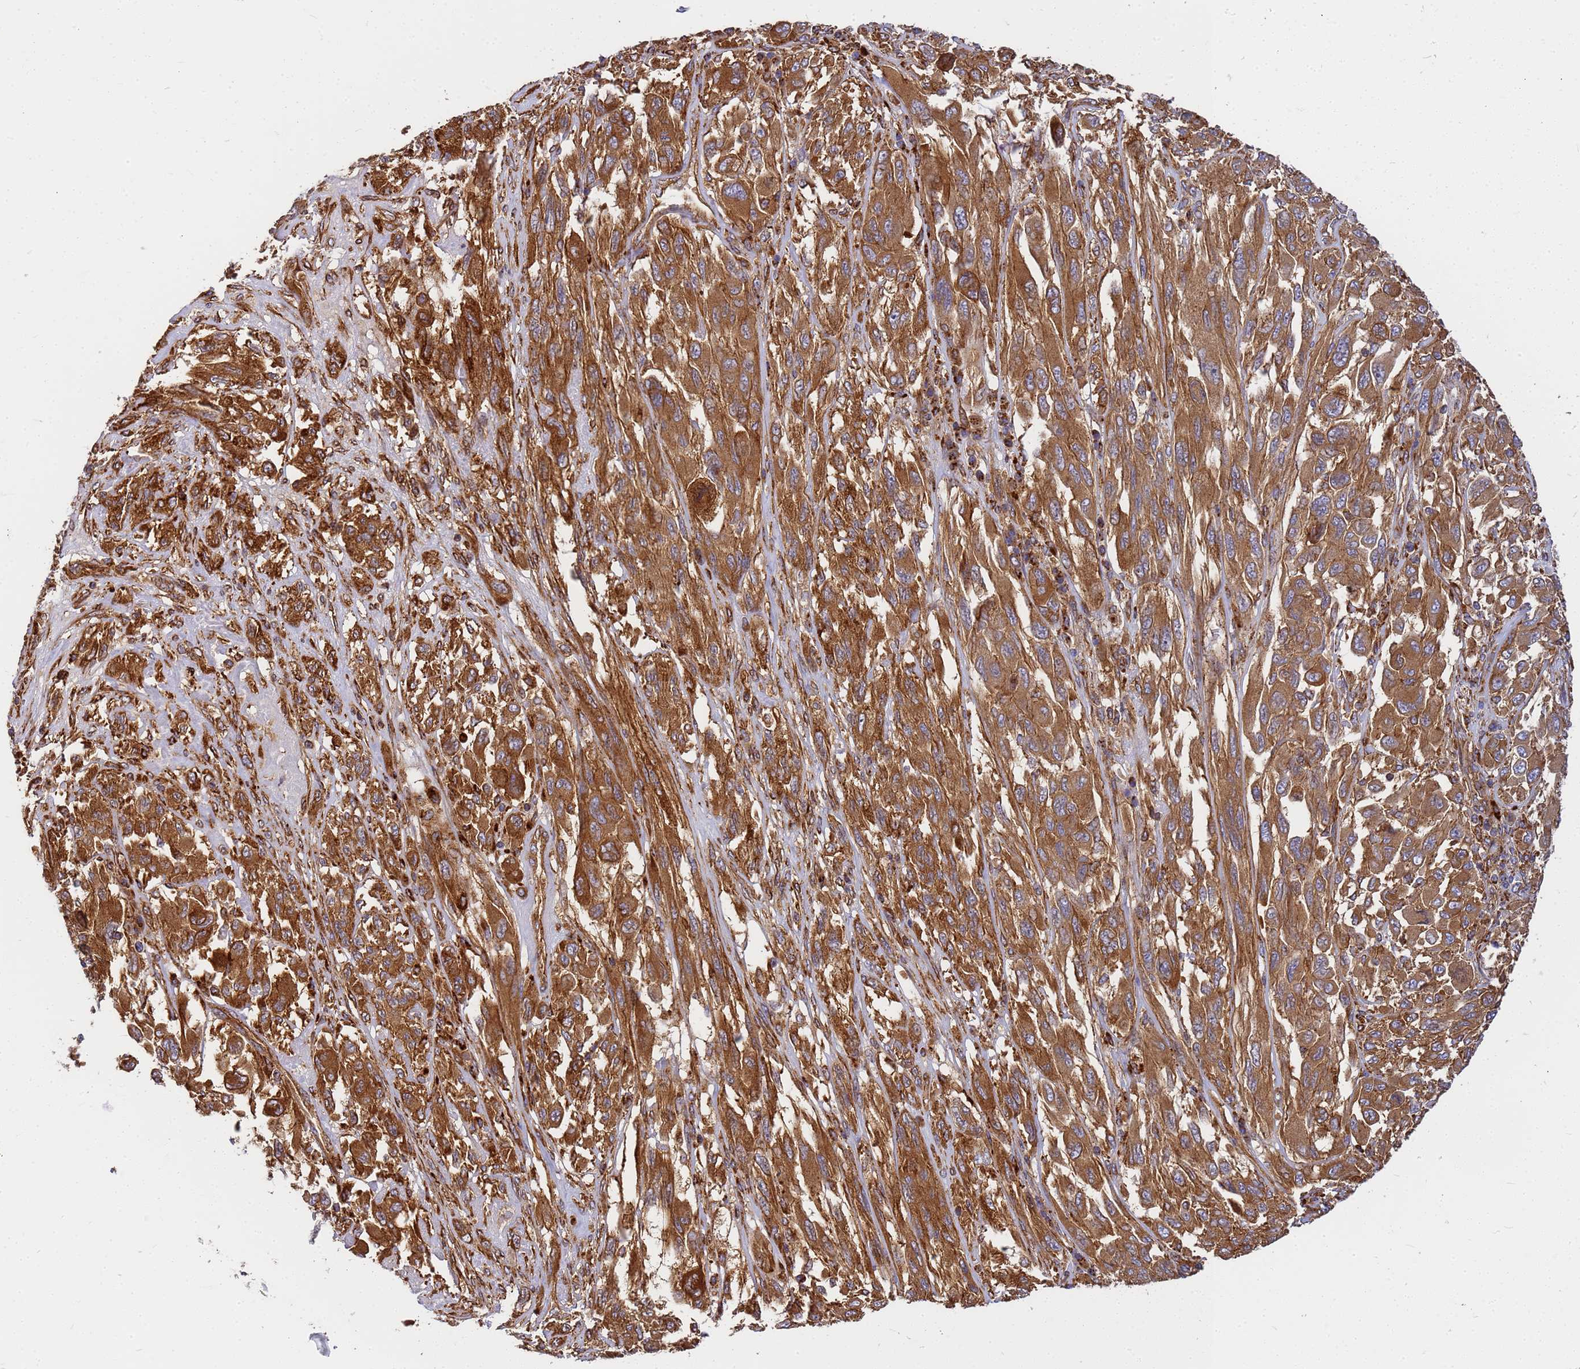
{"staining": {"intensity": "moderate", "quantity": ">75%", "location": "cytoplasmic/membranous"}, "tissue": "melanoma", "cell_type": "Tumor cells", "image_type": "cancer", "snomed": [{"axis": "morphology", "description": "Malignant melanoma, NOS"}, {"axis": "topography", "description": "Skin"}], "caption": "High-power microscopy captured an immunohistochemistry micrograph of melanoma, revealing moderate cytoplasmic/membranous staining in about >75% of tumor cells.", "gene": "C2CD5", "patient": {"sex": "female", "age": 91}}